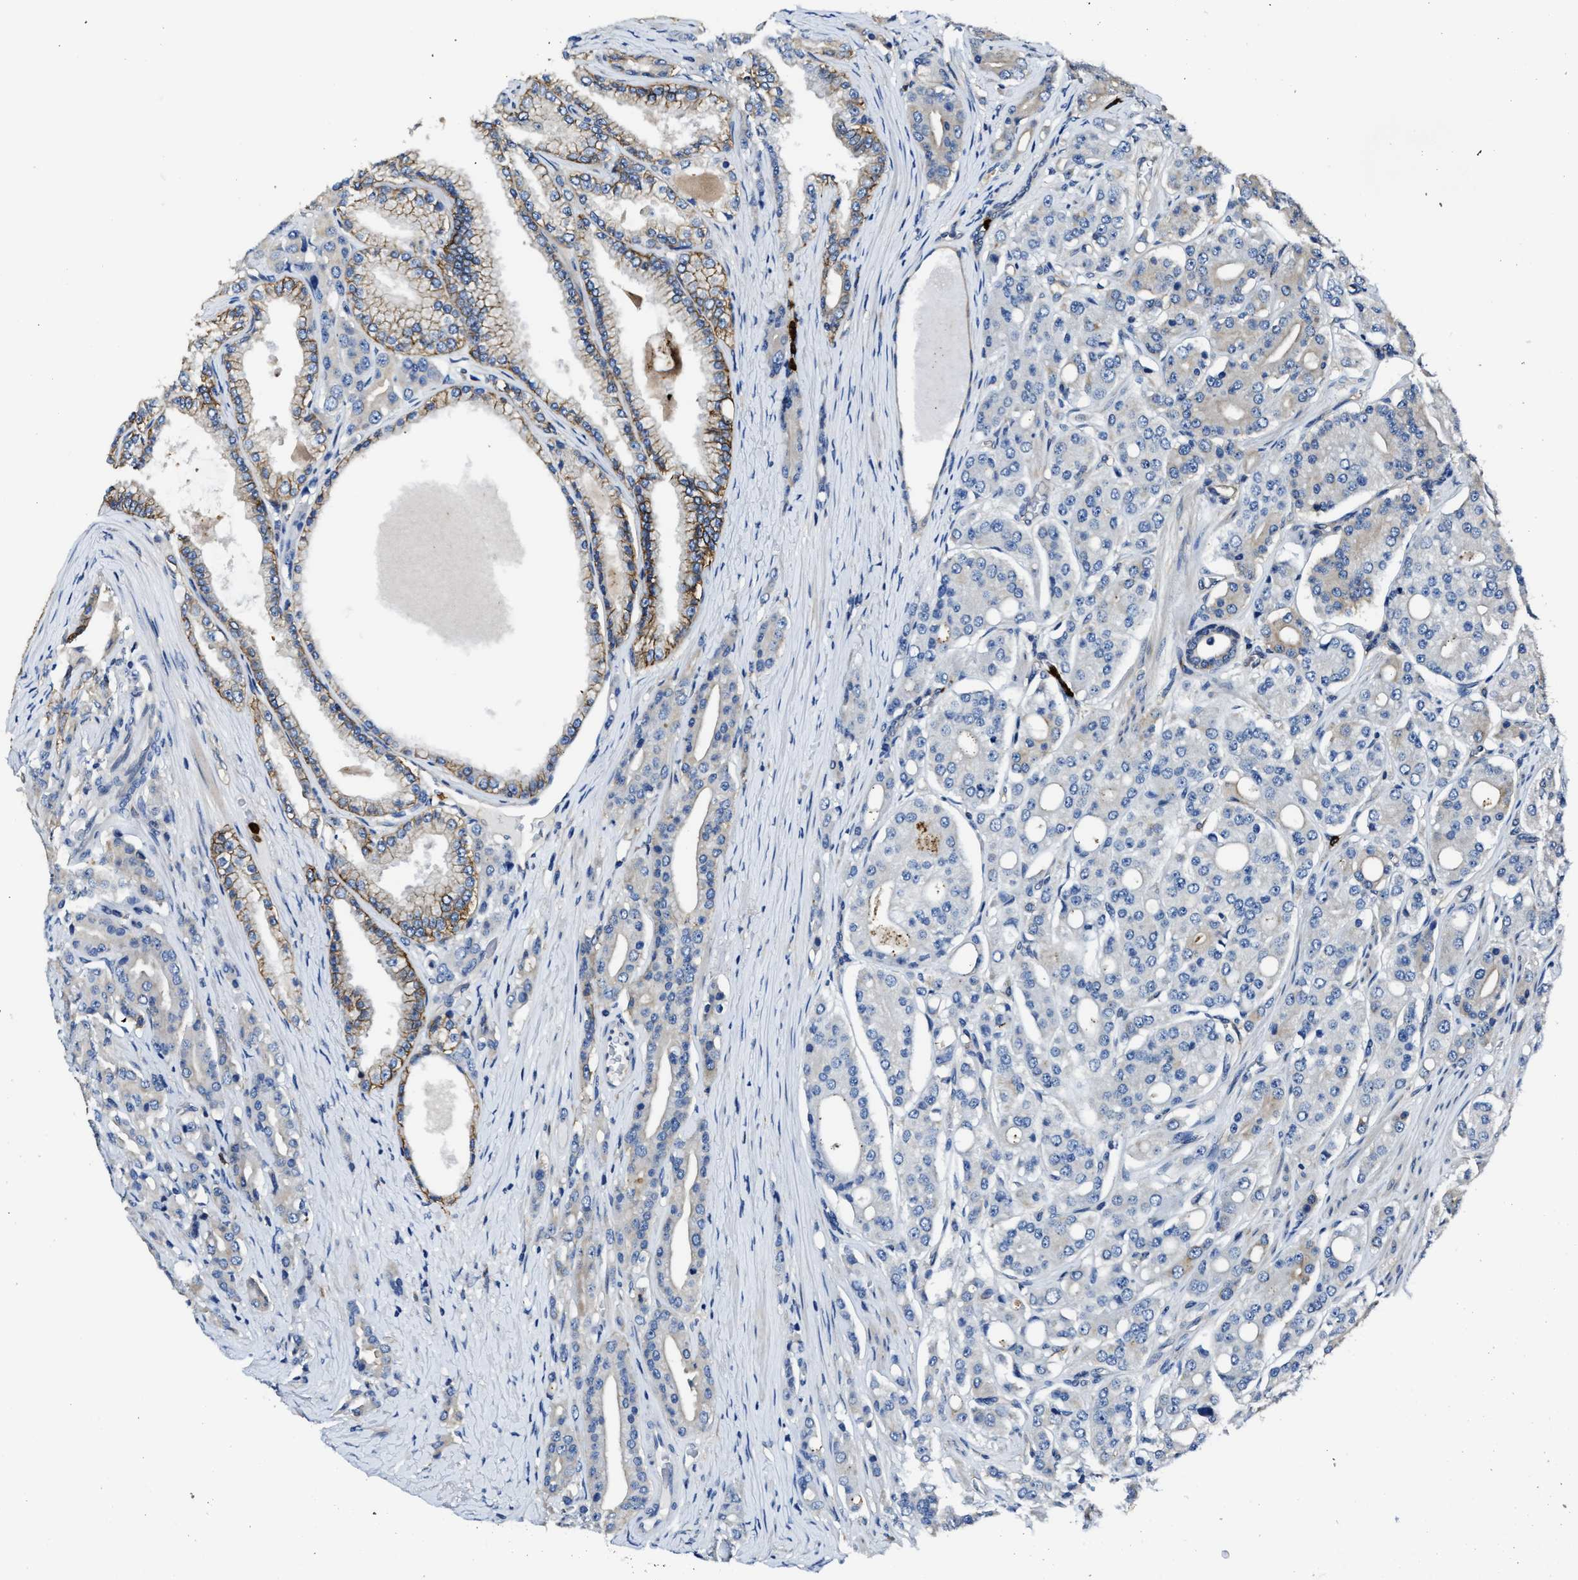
{"staining": {"intensity": "negative", "quantity": "none", "location": "none"}, "tissue": "prostate cancer", "cell_type": "Tumor cells", "image_type": "cancer", "snomed": [{"axis": "morphology", "description": "Adenocarcinoma, High grade"}, {"axis": "topography", "description": "Prostate"}], "caption": "A micrograph of prostate cancer stained for a protein exhibits no brown staining in tumor cells.", "gene": "TRAF6", "patient": {"sex": "male", "age": 71}}